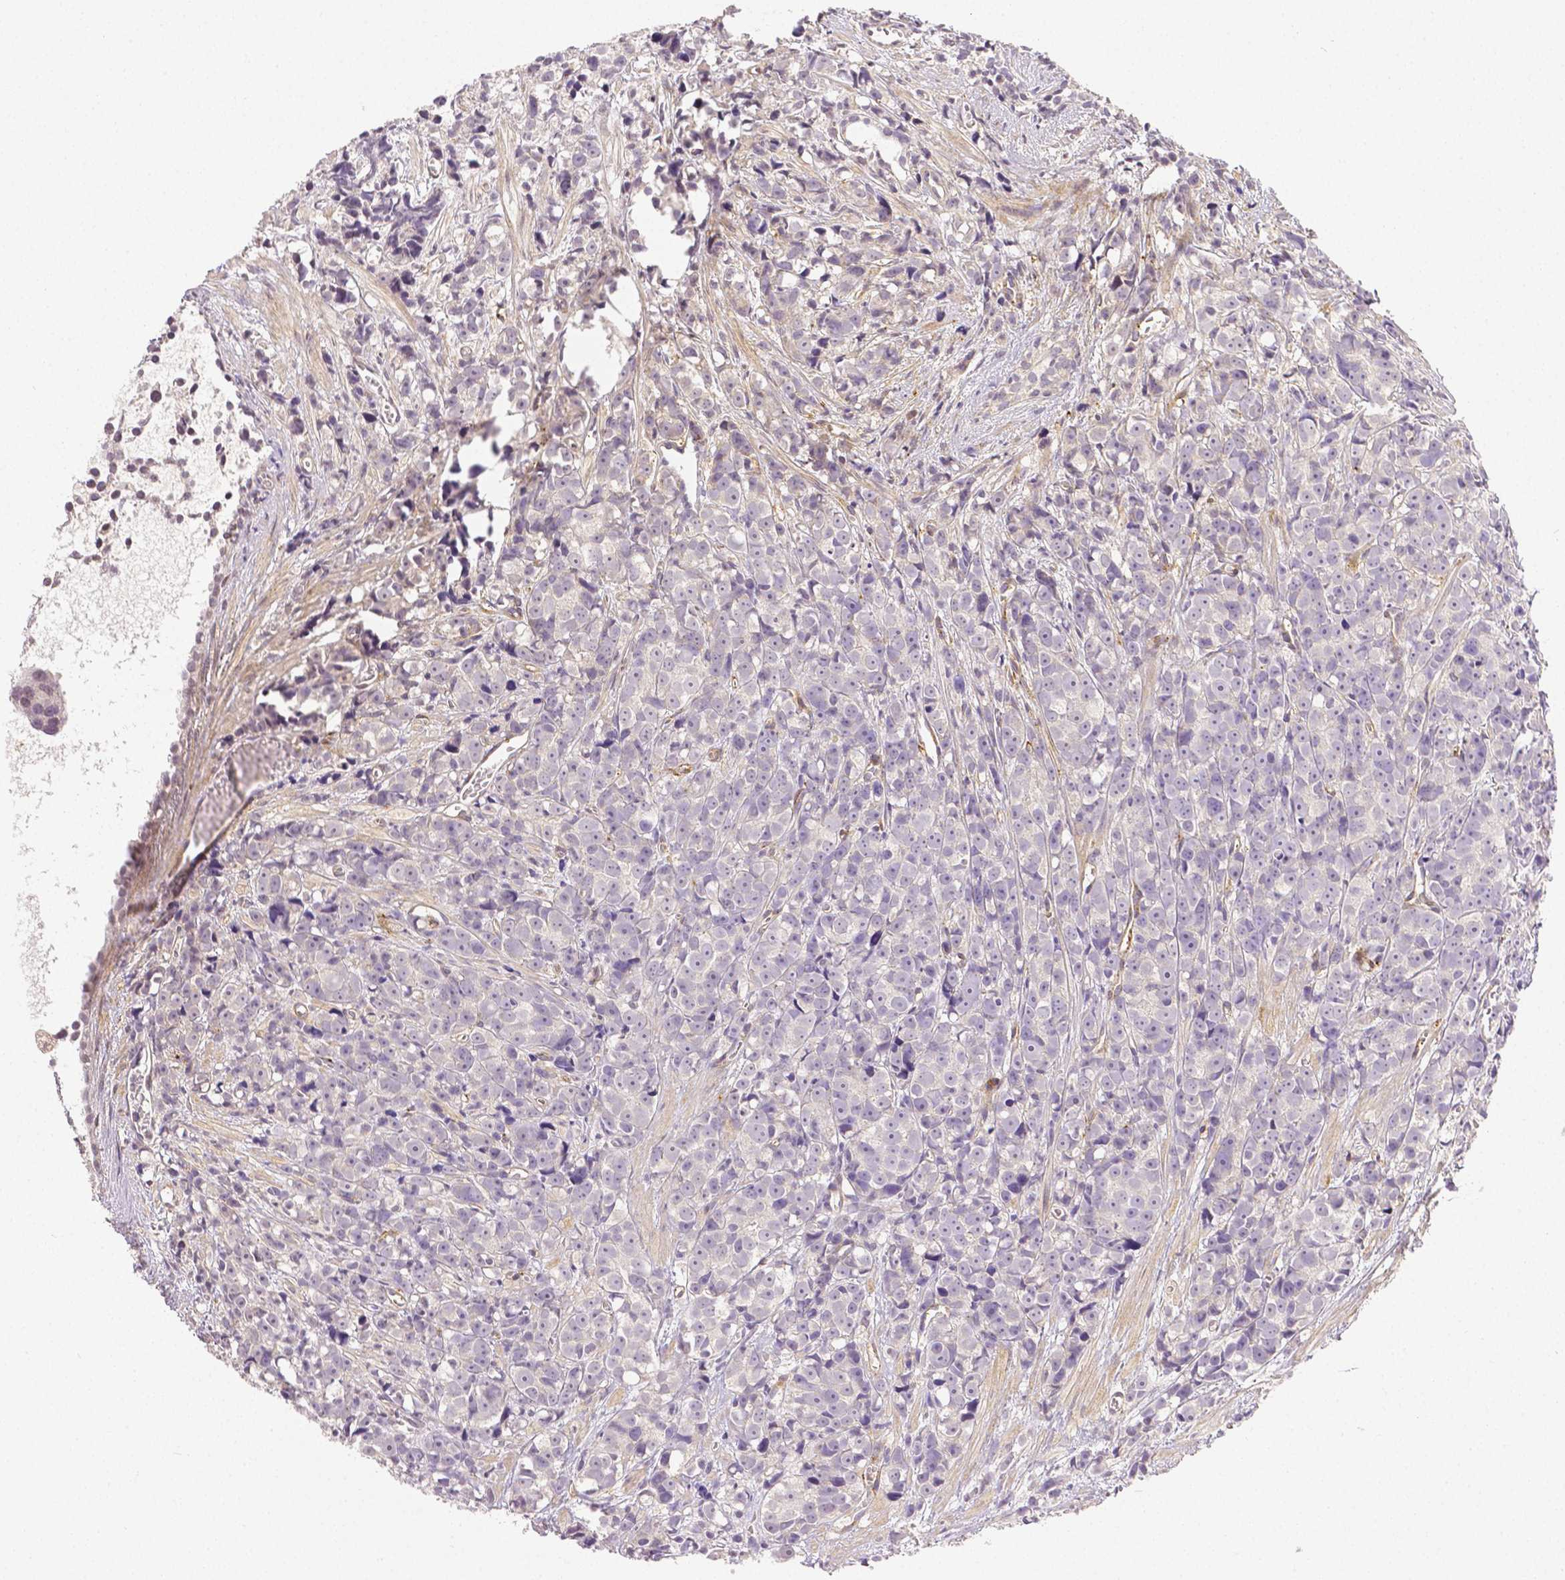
{"staining": {"intensity": "negative", "quantity": "none", "location": "none"}, "tissue": "prostate cancer", "cell_type": "Tumor cells", "image_type": "cancer", "snomed": [{"axis": "morphology", "description": "Adenocarcinoma, High grade"}, {"axis": "topography", "description": "Prostate"}], "caption": "Immunohistochemistry micrograph of neoplastic tissue: human prostate high-grade adenocarcinoma stained with DAB reveals no significant protein staining in tumor cells.", "gene": "THY1", "patient": {"sex": "male", "age": 77}}